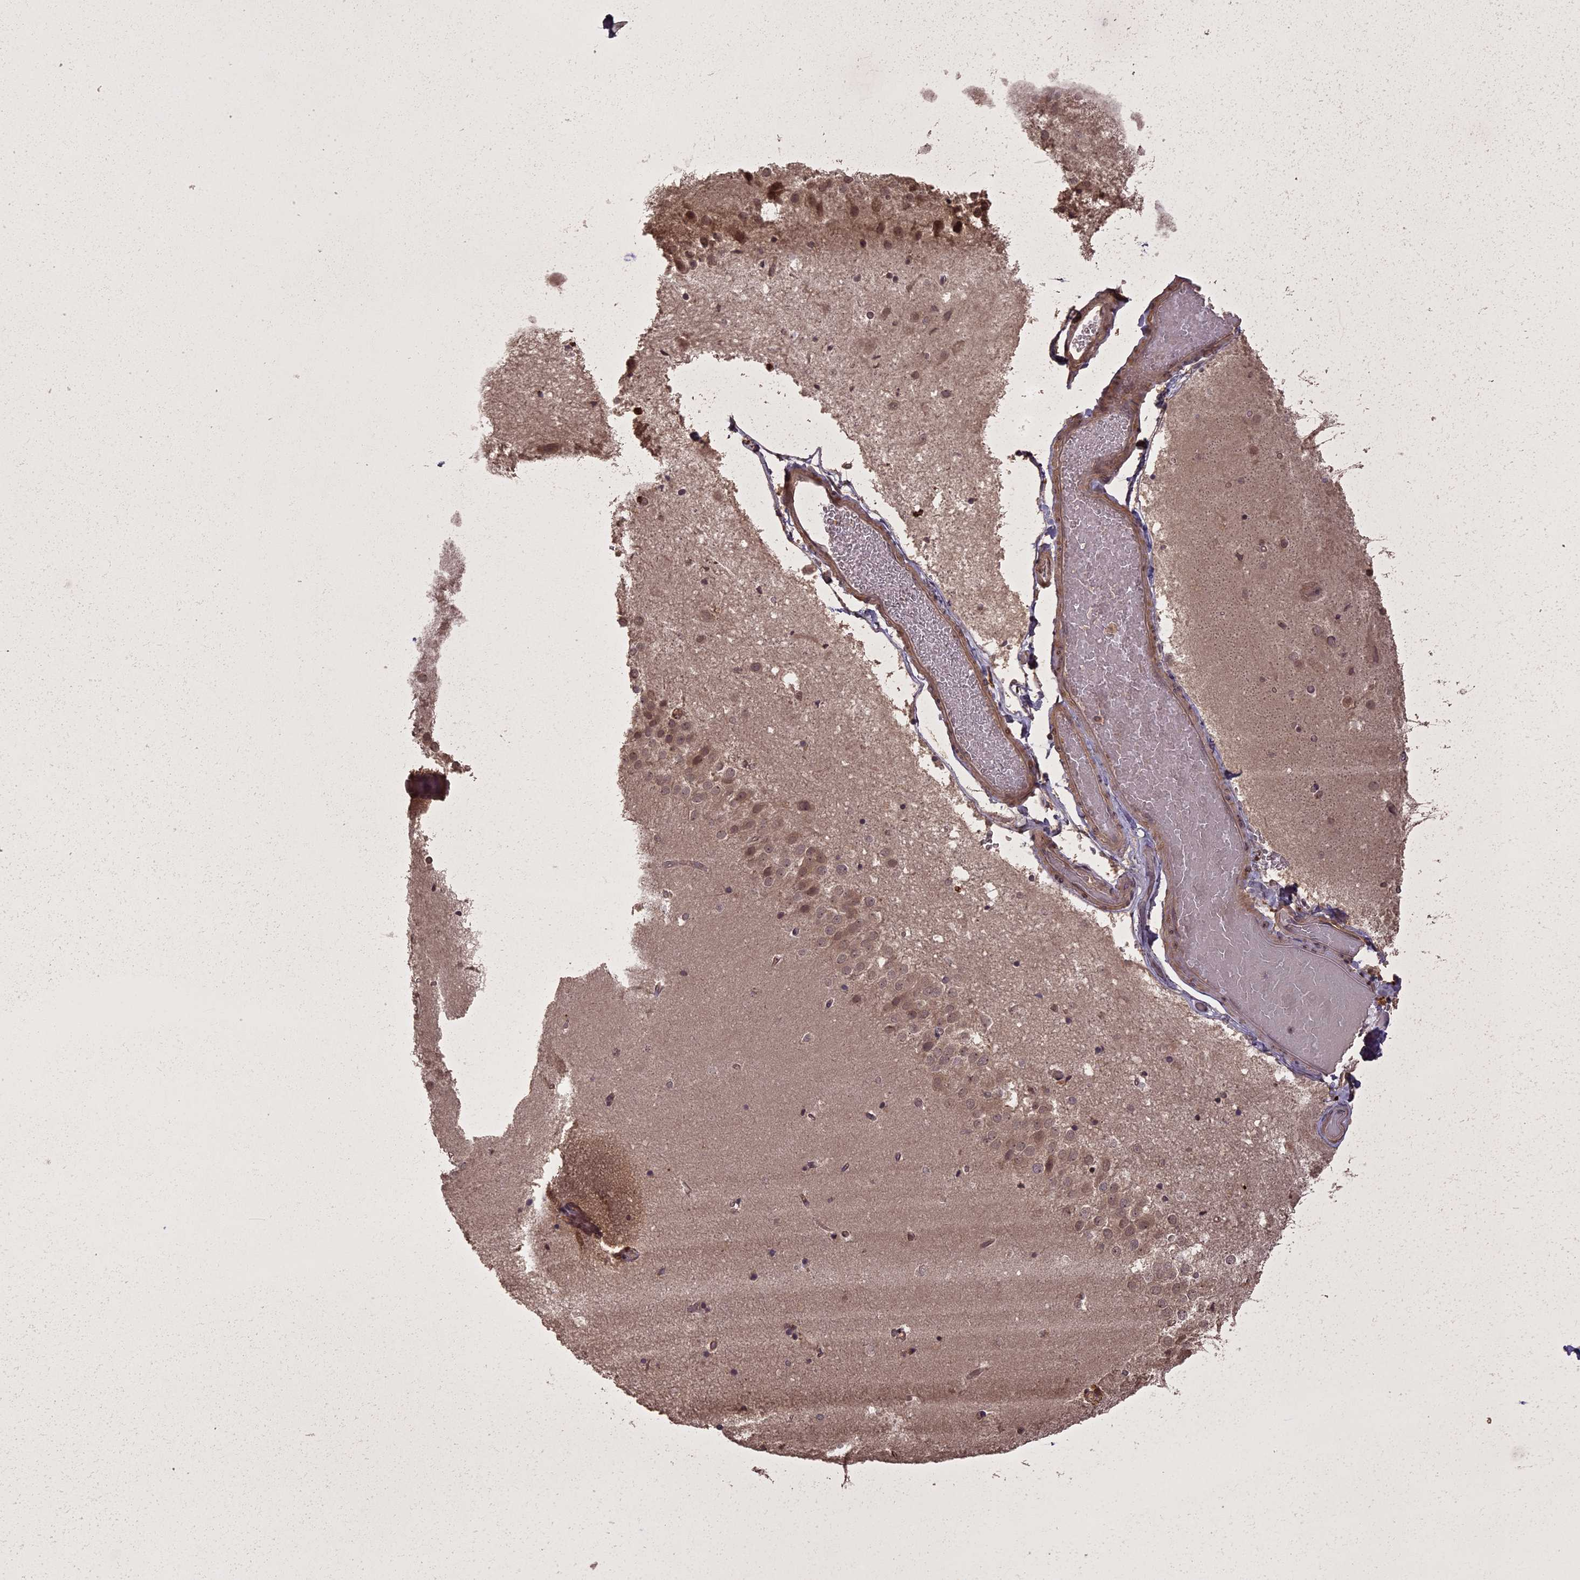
{"staining": {"intensity": "weak", "quantity": "<25%", "location": "cytoplasmic/membranous"}, "tissue": "hippocampus", "cell_type": "Glial cells", "image_type": "normal", "snomed": [{"axis": "morphology", "description": "Normal tissue, NOS"}, {"axis": "topography", "description": "Hippocampus"}], "caption": "Immunohistochemical staining of normal hippocampus demonstrates no significant positivity in glial cells. (DAB IHC, high magnification).", "gene": "LIN37", "patient": {"sex": "female", "age": 52}}